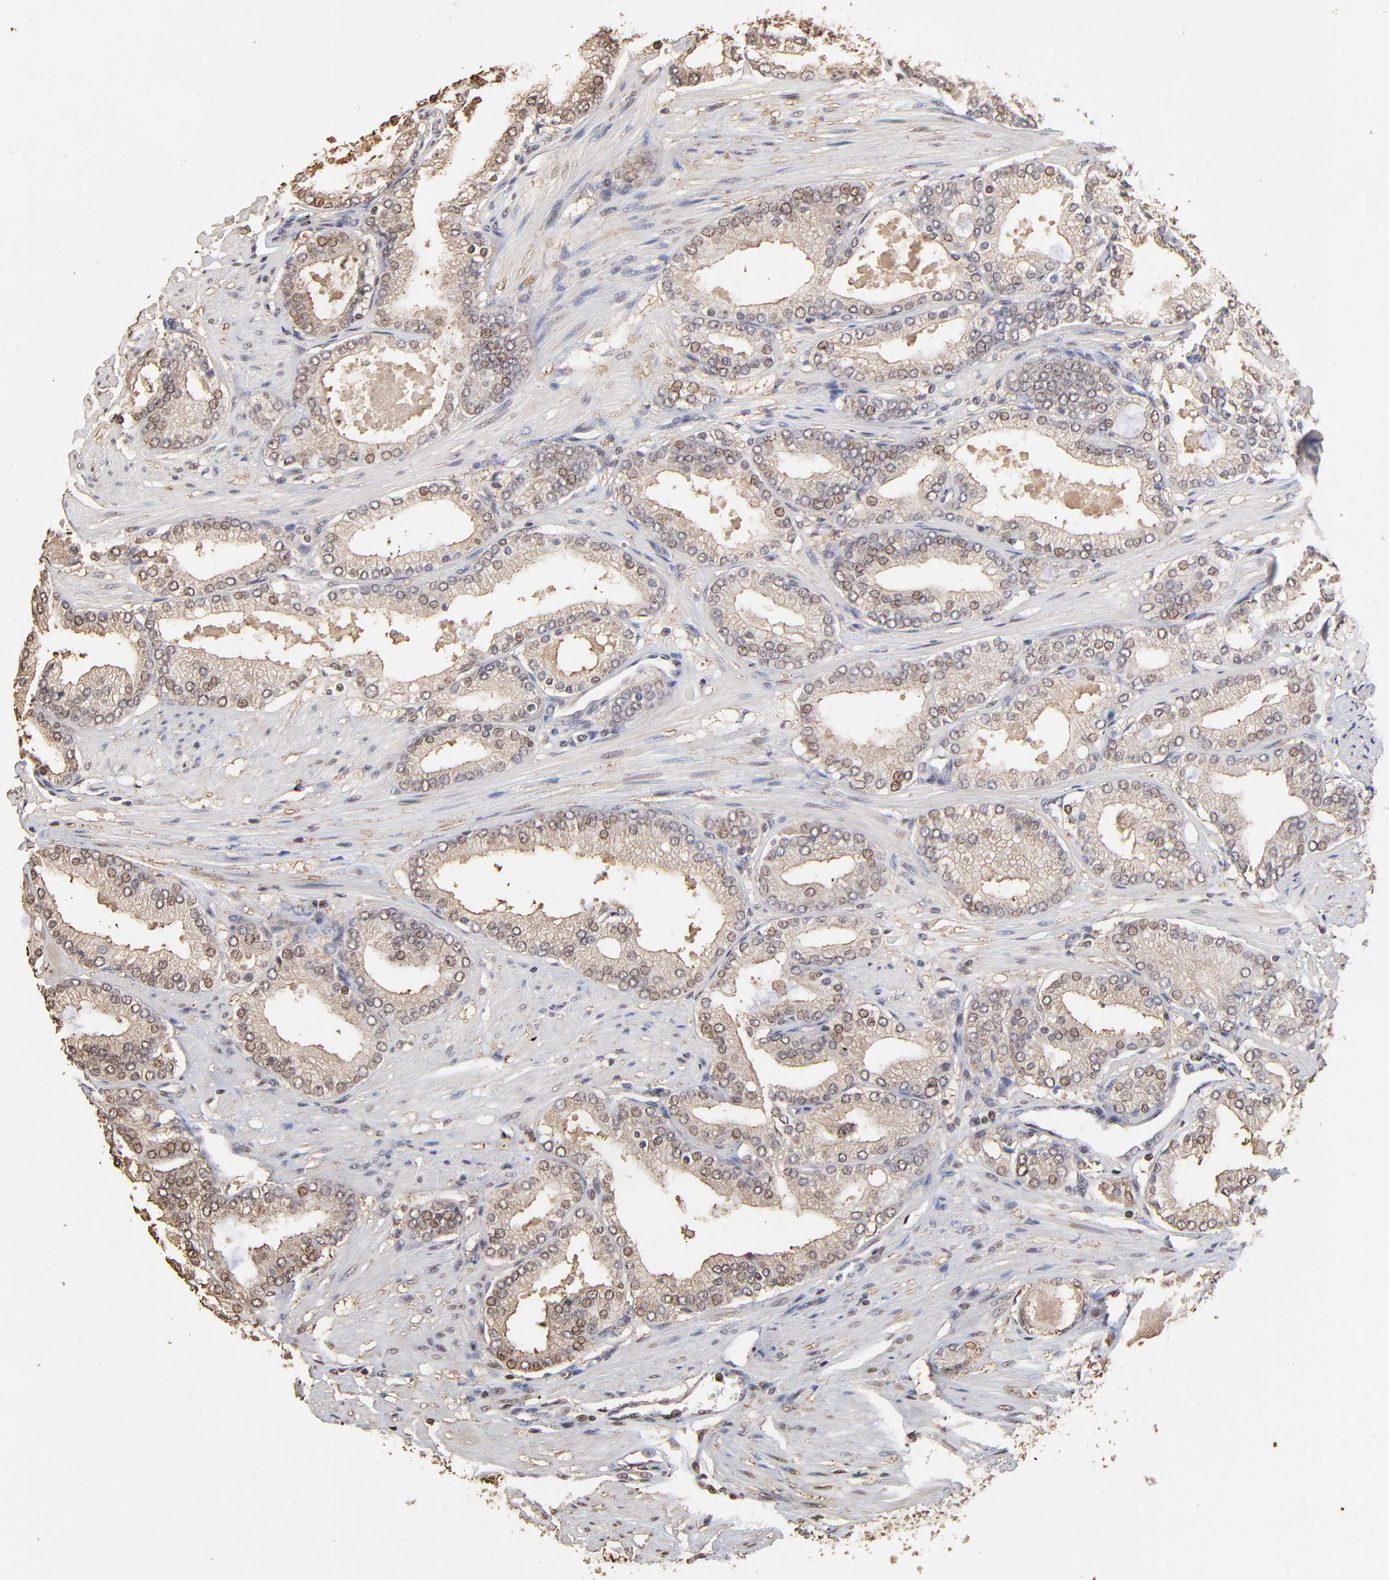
{"staining": {"intensity": "weak", "quantity": "25%-75%", "location": "cytoplasmic/membranous,nuclear"}, "tissue": "prostate cancer", "cell_type": "Tumor cells", "image_type": "cancer", "snomed": [{"axis": "morphology", "description": "Adenocarcinoma, High grade"}, {"axis": "topography", "description": "Prostate"}], "caption": "This is an image of immunohistochemistry (IHC) staining of prostate cancer (high-grade adenocarcinoma), which shows weak expression in the cytoplasmic/membranous and nuclear of tumor cells.", "gene": "BIRC5", "patient": {"sex": "male", "age": 61}}